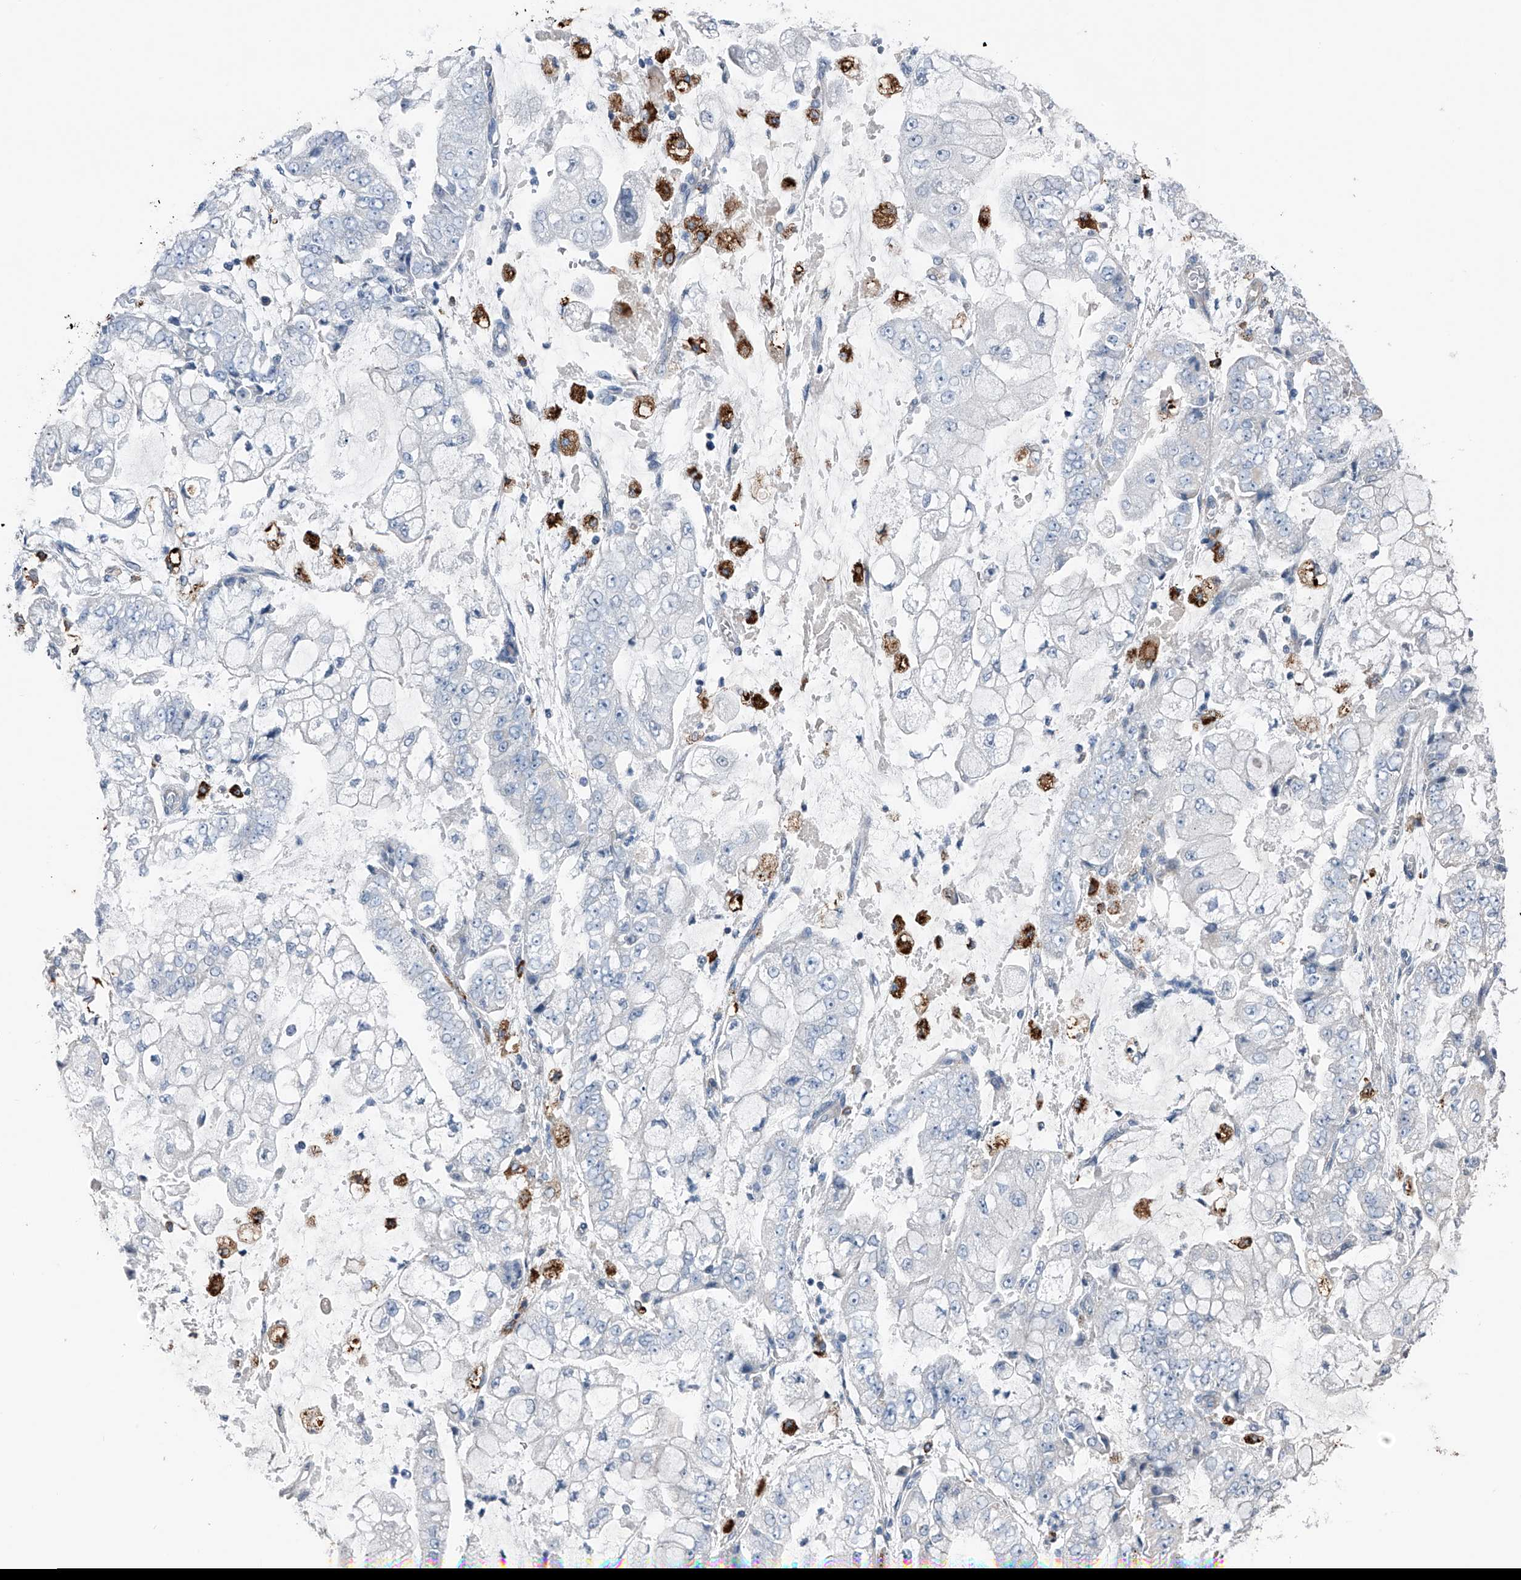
{"staining": {"intensity": "negative", "quantity": "none", "location": "none"}, "tissue": "stomach cancer", "cell_type": "Tumor cells", "image_type": "cancer", "snomed": [{"axis": "morphology", "description": "Adenocarcinoma, NOS"}, {"axis": "topography", "description": "Stomach"}], "caption": "The image exhibits no significant staining in tumor cells of adenocarcinoma (stomach). (DAB immunohistochemistry (IHC) with hematoxylin counter stain).", "gene": "ZNF772", "patient": {"sex": "male", "age": 76}}